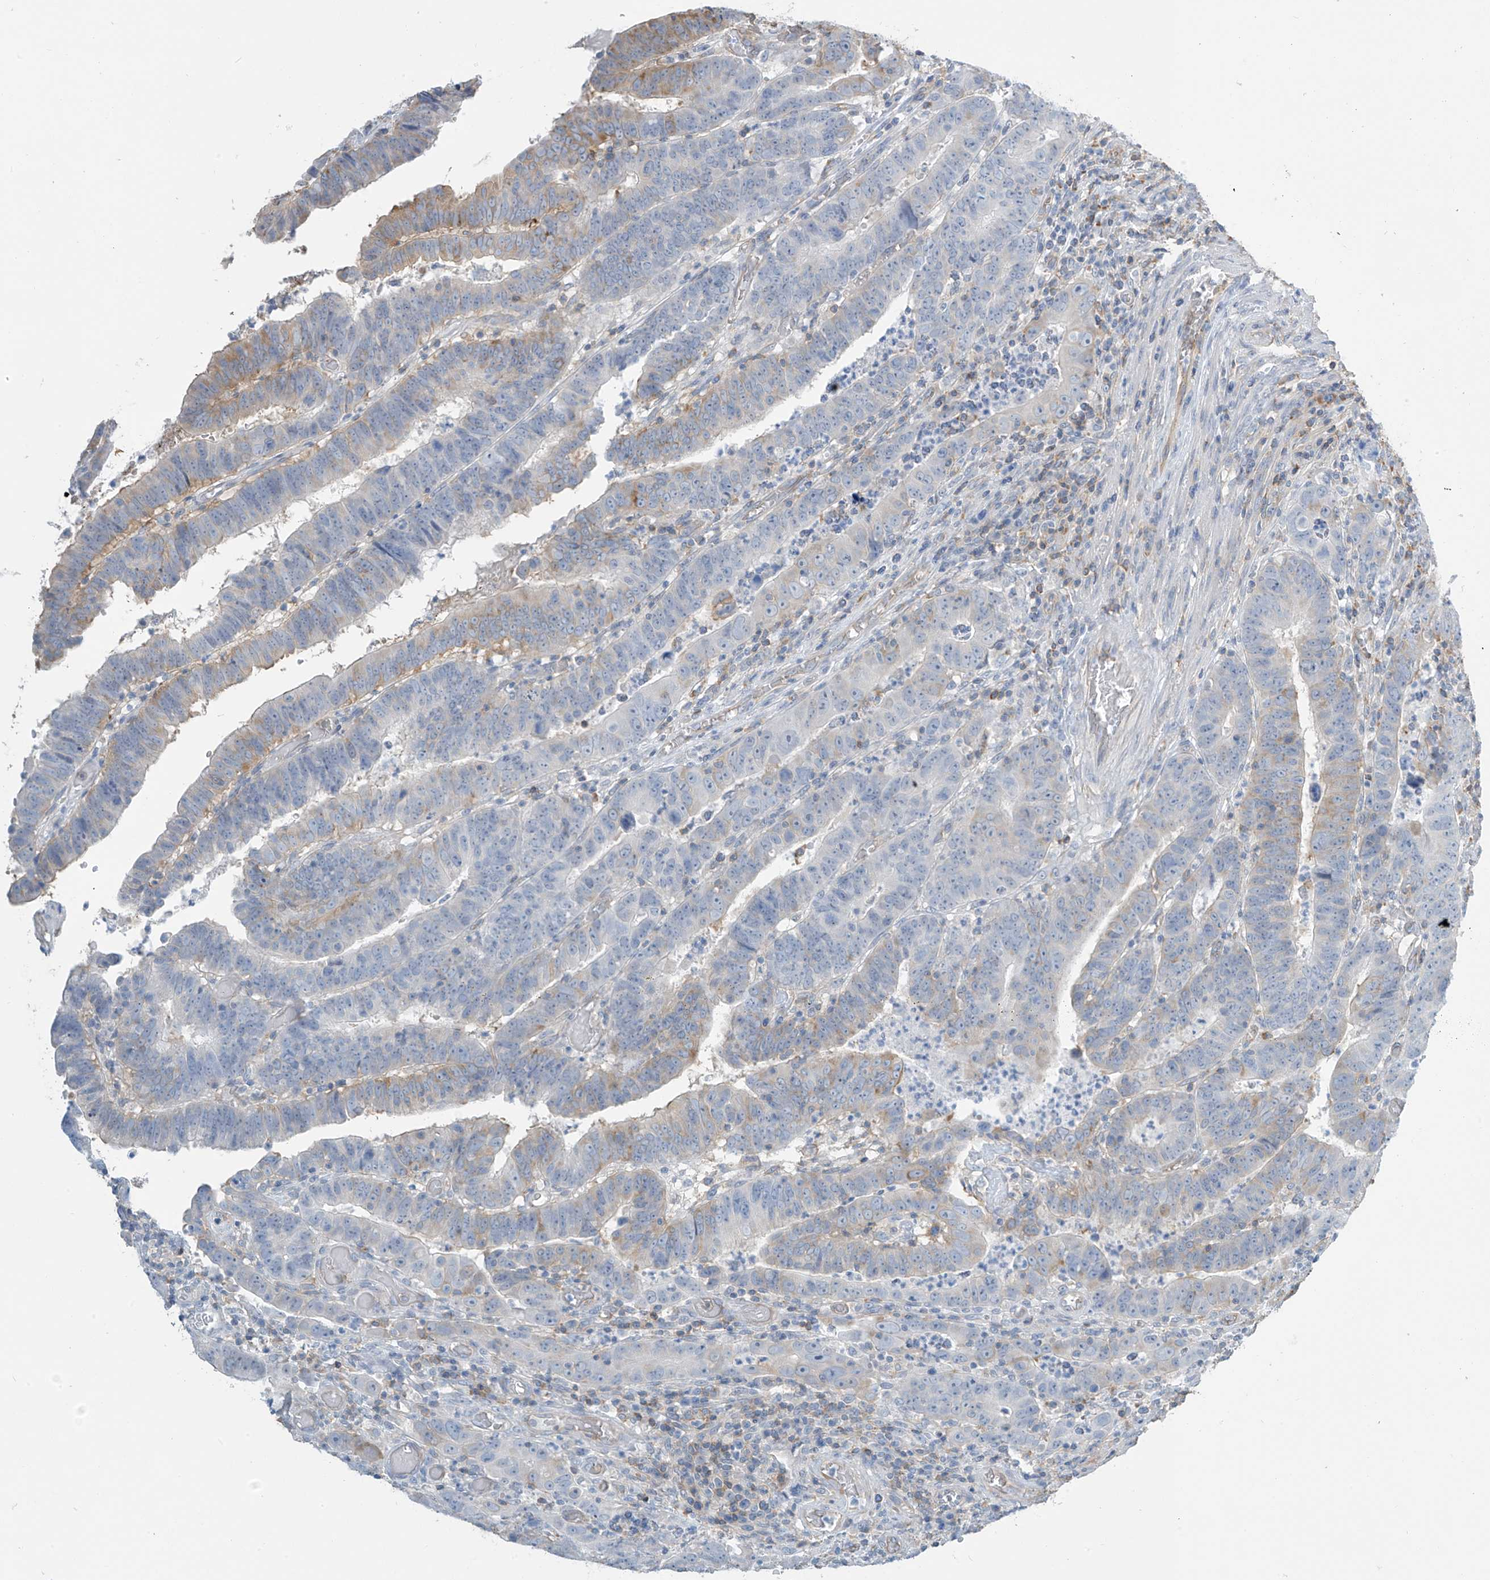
{"staining": {"intensity": "moderate", "quantity": "<25%", "location": "cytoplasmic/membranous"}, "tissue": "colorectal cancer", "cell_type": "Tumor cells", "image_type": "cancer", "snomed": [{"axis": "morphology", "description": "Normal tissue, NOS"}, {"axis": "morphology", "description": "Adenocarcinoma, NOS"}, {"axis": "topography", "description": "Rectum"}], "caption": "A brown stain labels moderate cytoplasmic/membranous positivity of a protein in human colorectal cancer (adenocarcinoma) tumor cells.", "gene": "ZNF846", "patient": {"sex": "female", "age": 65}}